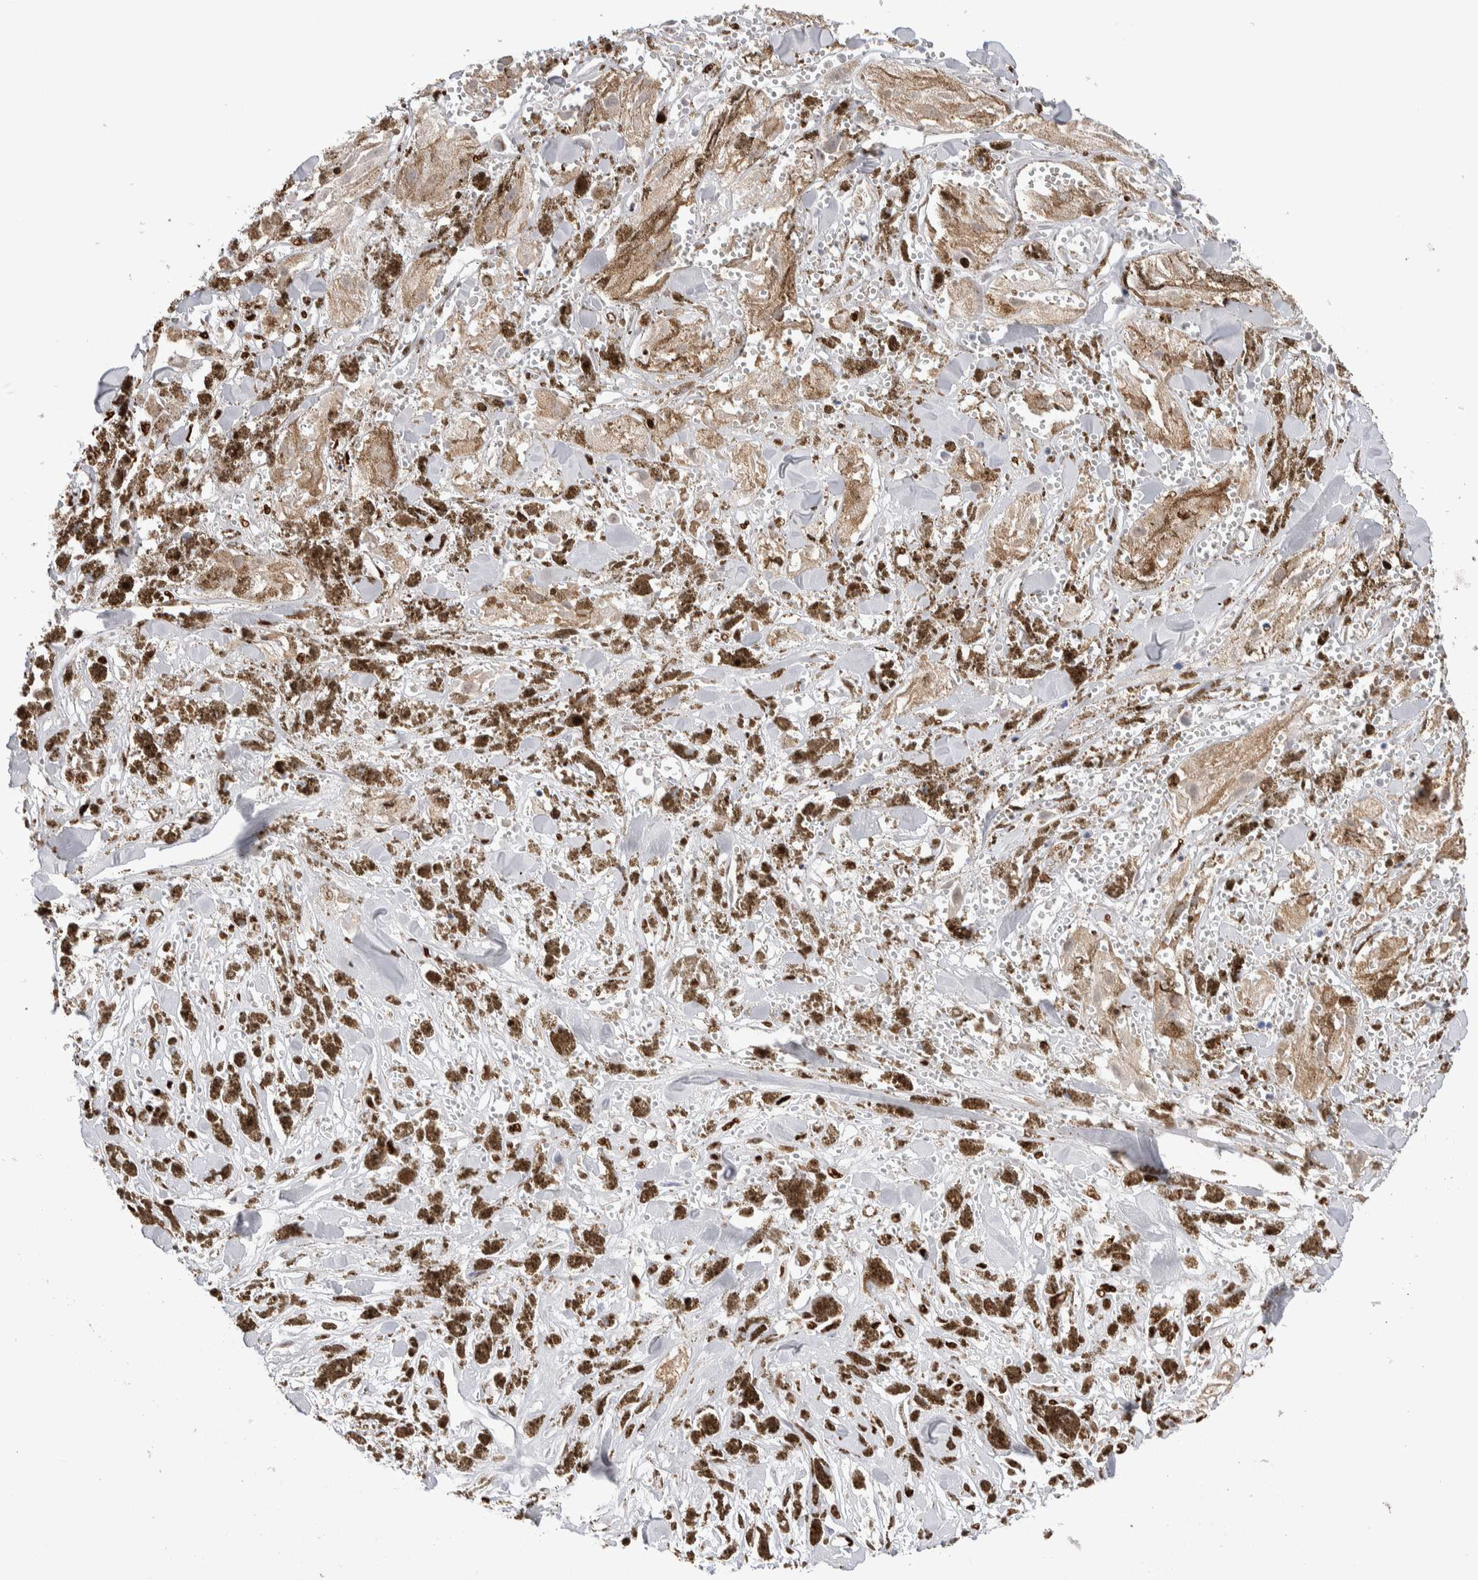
{"staining": {"intensity": "strong", "quantity": ">75%", "location": "cytoplasmic/membranous,nuclear"}, "tissue": "melanoma", "cell_type": "Tumor cells", "image_type": "cancer", "snomed": [{"axis": "morphology", "description": "Malignant melanoma, NOS"}, {"axis": "topography", "description": "Skin"}], "caption": "Protein staining reveals strong cytoplasmic/membranous and nuclear staining in about >75% of tumor cells in malignant melanoma.", "gene": "RNASEK-C17orf49", "patient": {"sex": "male", "age": 88}}